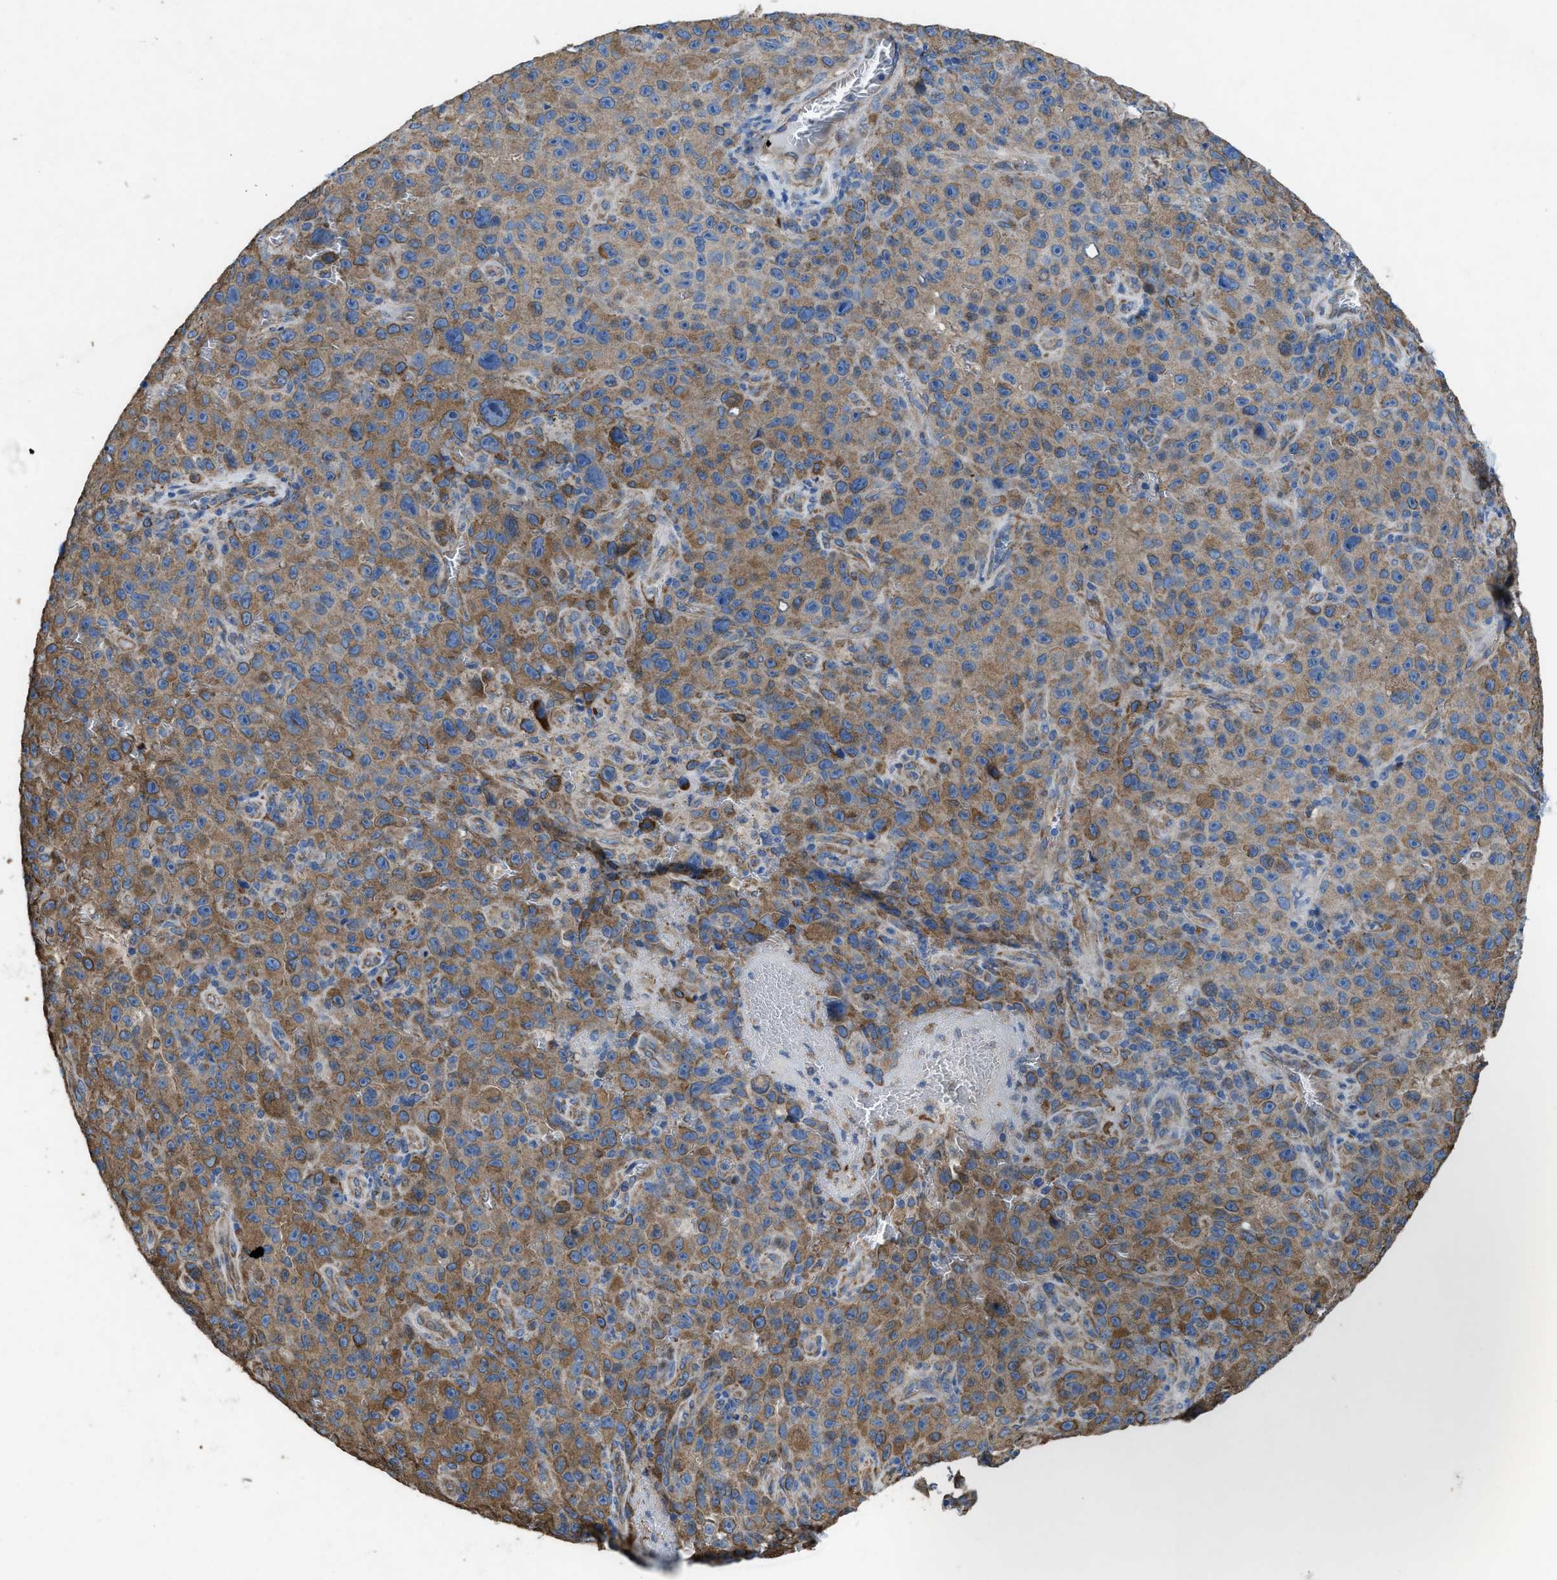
{"staining": {"intensity": "moderate", "quantity": ">75%", "location": "cytoplasmic/membranous"}, "tissue": "melanoma", "cell_type": "Tumor cells", "image_type": "cancer", "snomed": [{"axis": "morphology", "description": "Malignant melanoma, NOS"}, {"axis": "topography", "description": "Skin"}], "caption": "Immunohistochemical staining of human malignant melanoma reveals moderate cytoplasmic/membranous protein positivity in about >75% of tumor cells.", "gene": "DOLPP1", "patient": {"sex": "female", "age": 82}}